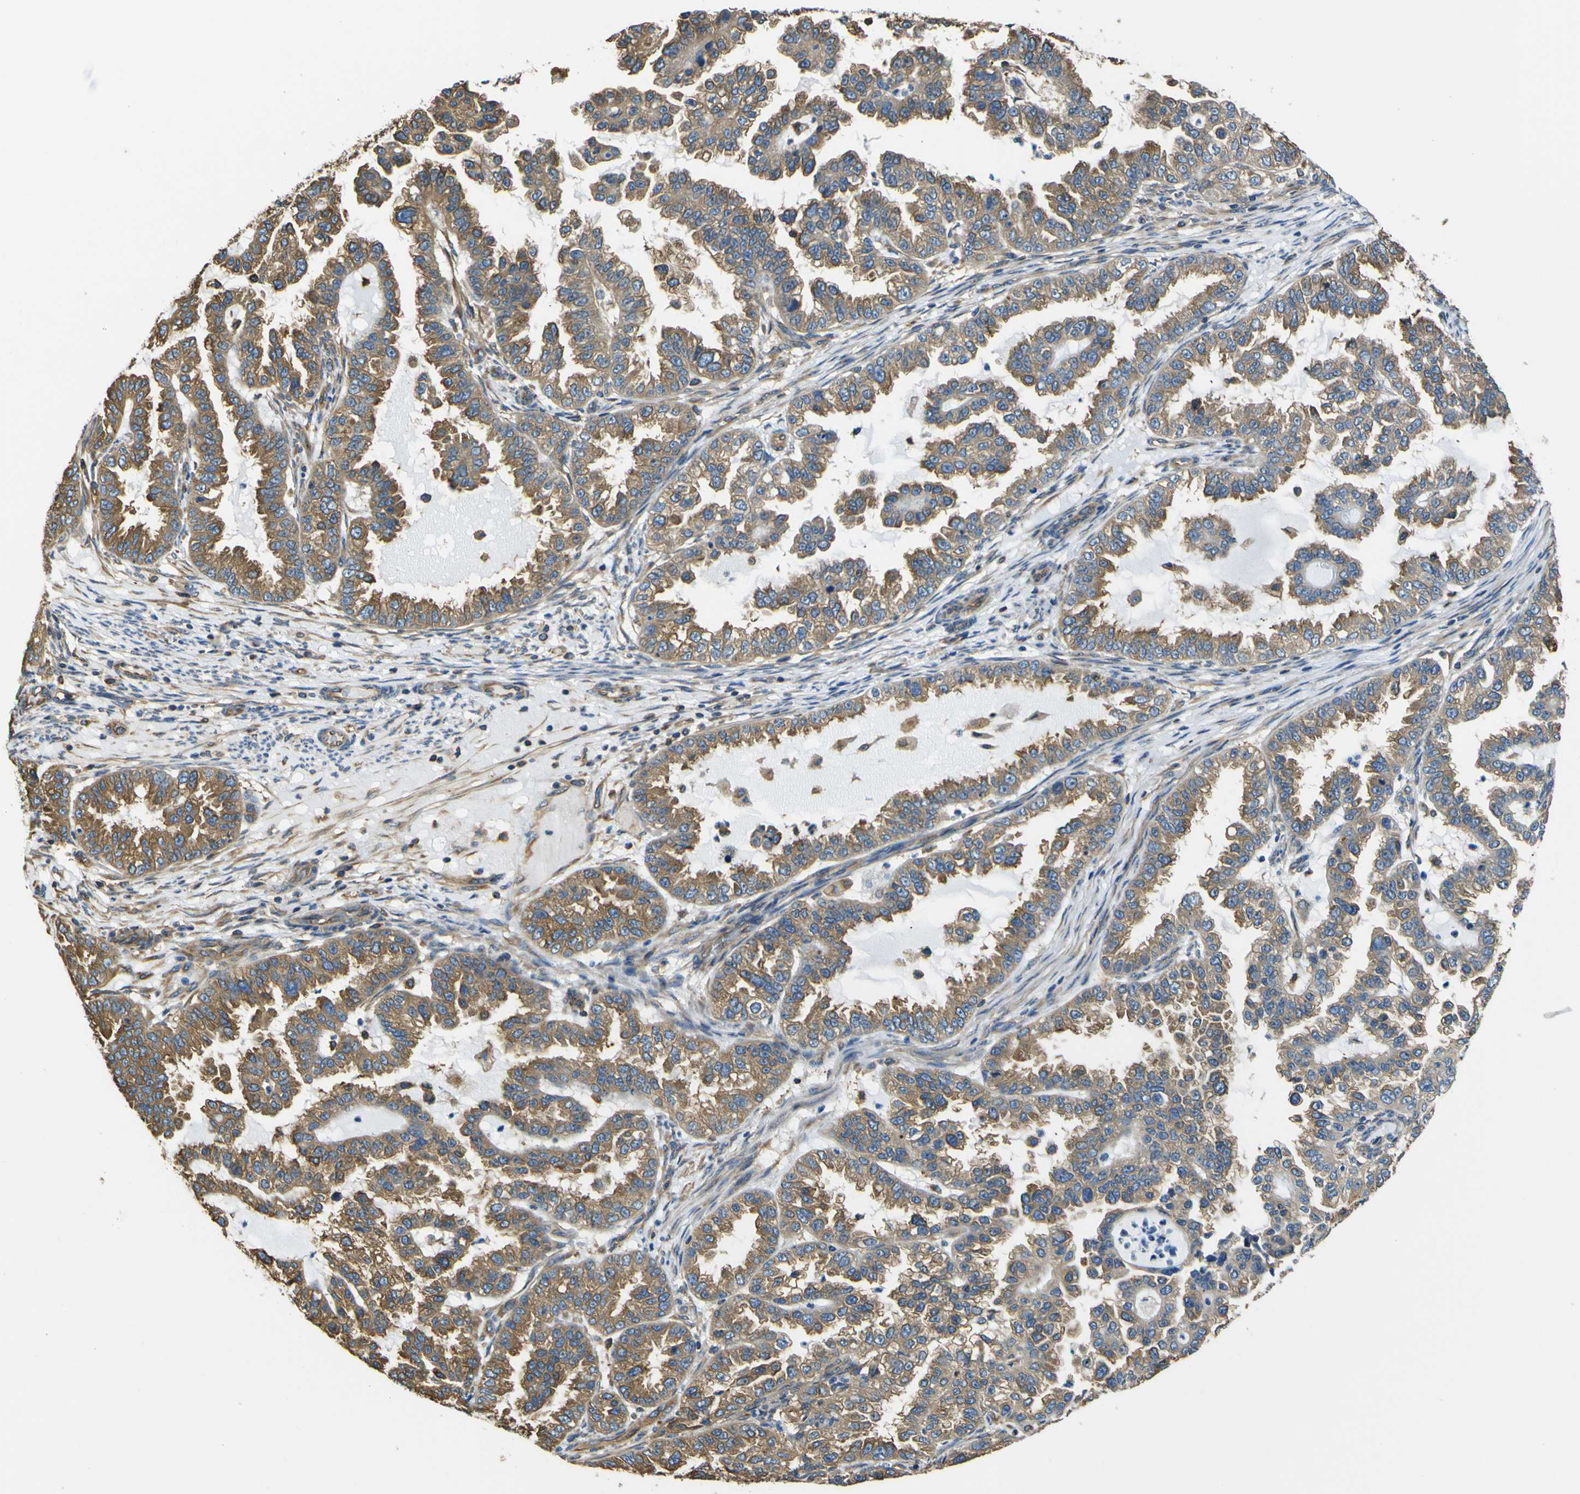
{"staining": {"intensity": "moderate", "quantity": ">75%", "location": "cytoplasmic/membranous"}, "tissue": "endometrial cancer", "cell_type": "Tumor cells", "image_type": "cancer", "snomed": [{"axis": "morphology", "description": "Adenocarcinoma, NOS"}, {"axis": "topography", "description": "Endometrium"}], "caption": "Immunohistochemistry image of endometrial cancer stained for a protein (brown), which exhibits medium levels of moderate cytoplasmic/membranous expression in about >75% of tumor cells.", "gene": "TUBB", "patient": {"sex": "female", "age": 85}}